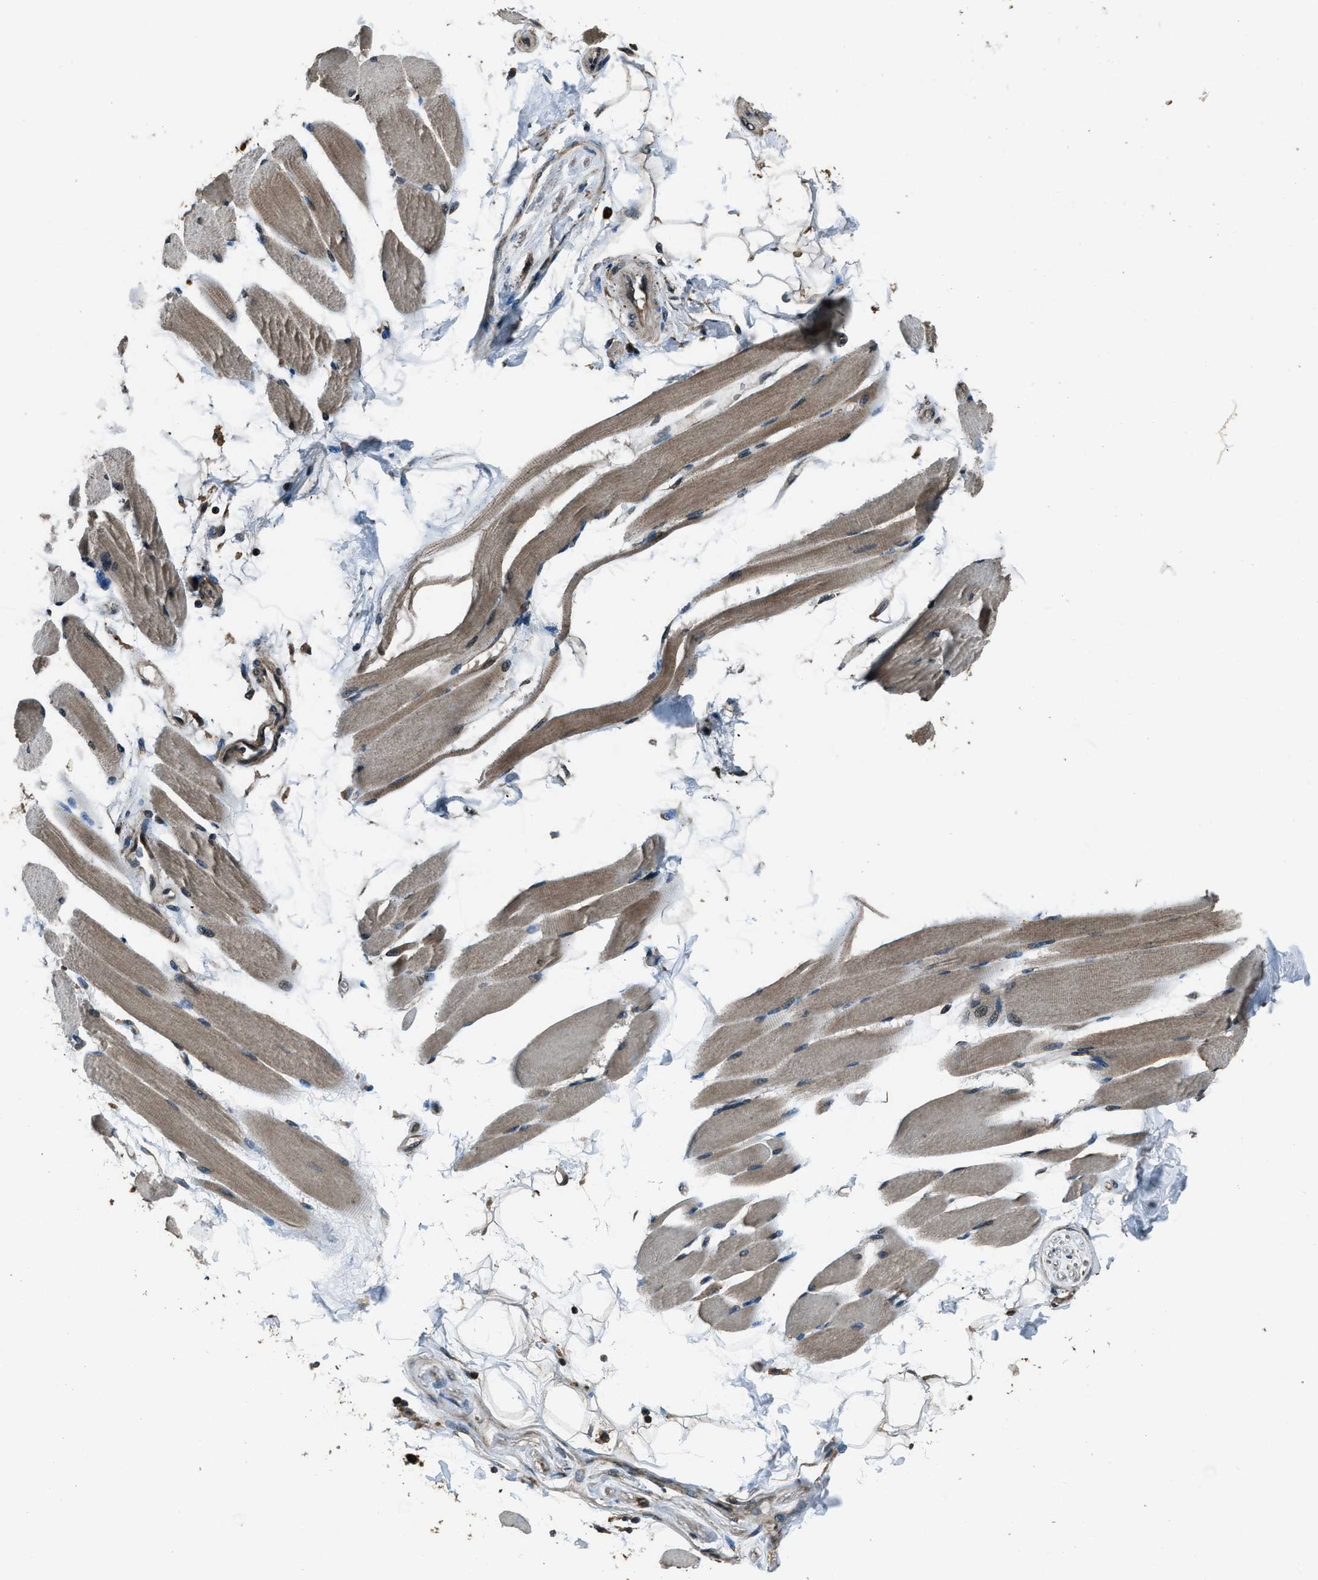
{"staining": {"intensity": "moderate", "quantity": "25%-75%", "location": "cytoplasmic/membranous"}, "tissue": "skeletal muscle", "cell_type": "Myocytes", "image_type": "normal", "snomed": [{"axis": "morphology", "description": "Normal tissue, NOS"}, {"axis": "topography", "description": "Skeletal muscle"}, {"axis": "topography", "description": "Peripheral nerve tissue"}], "caption": "Unremarkable skeletal muscle demonstrates moderate cytoplasmic/membranous staining in about 25%-75% of myocytes, visualized by immunohistochemistry.", "gene": "TRIM4", "patient": {"sex": "female", "age": 84}}